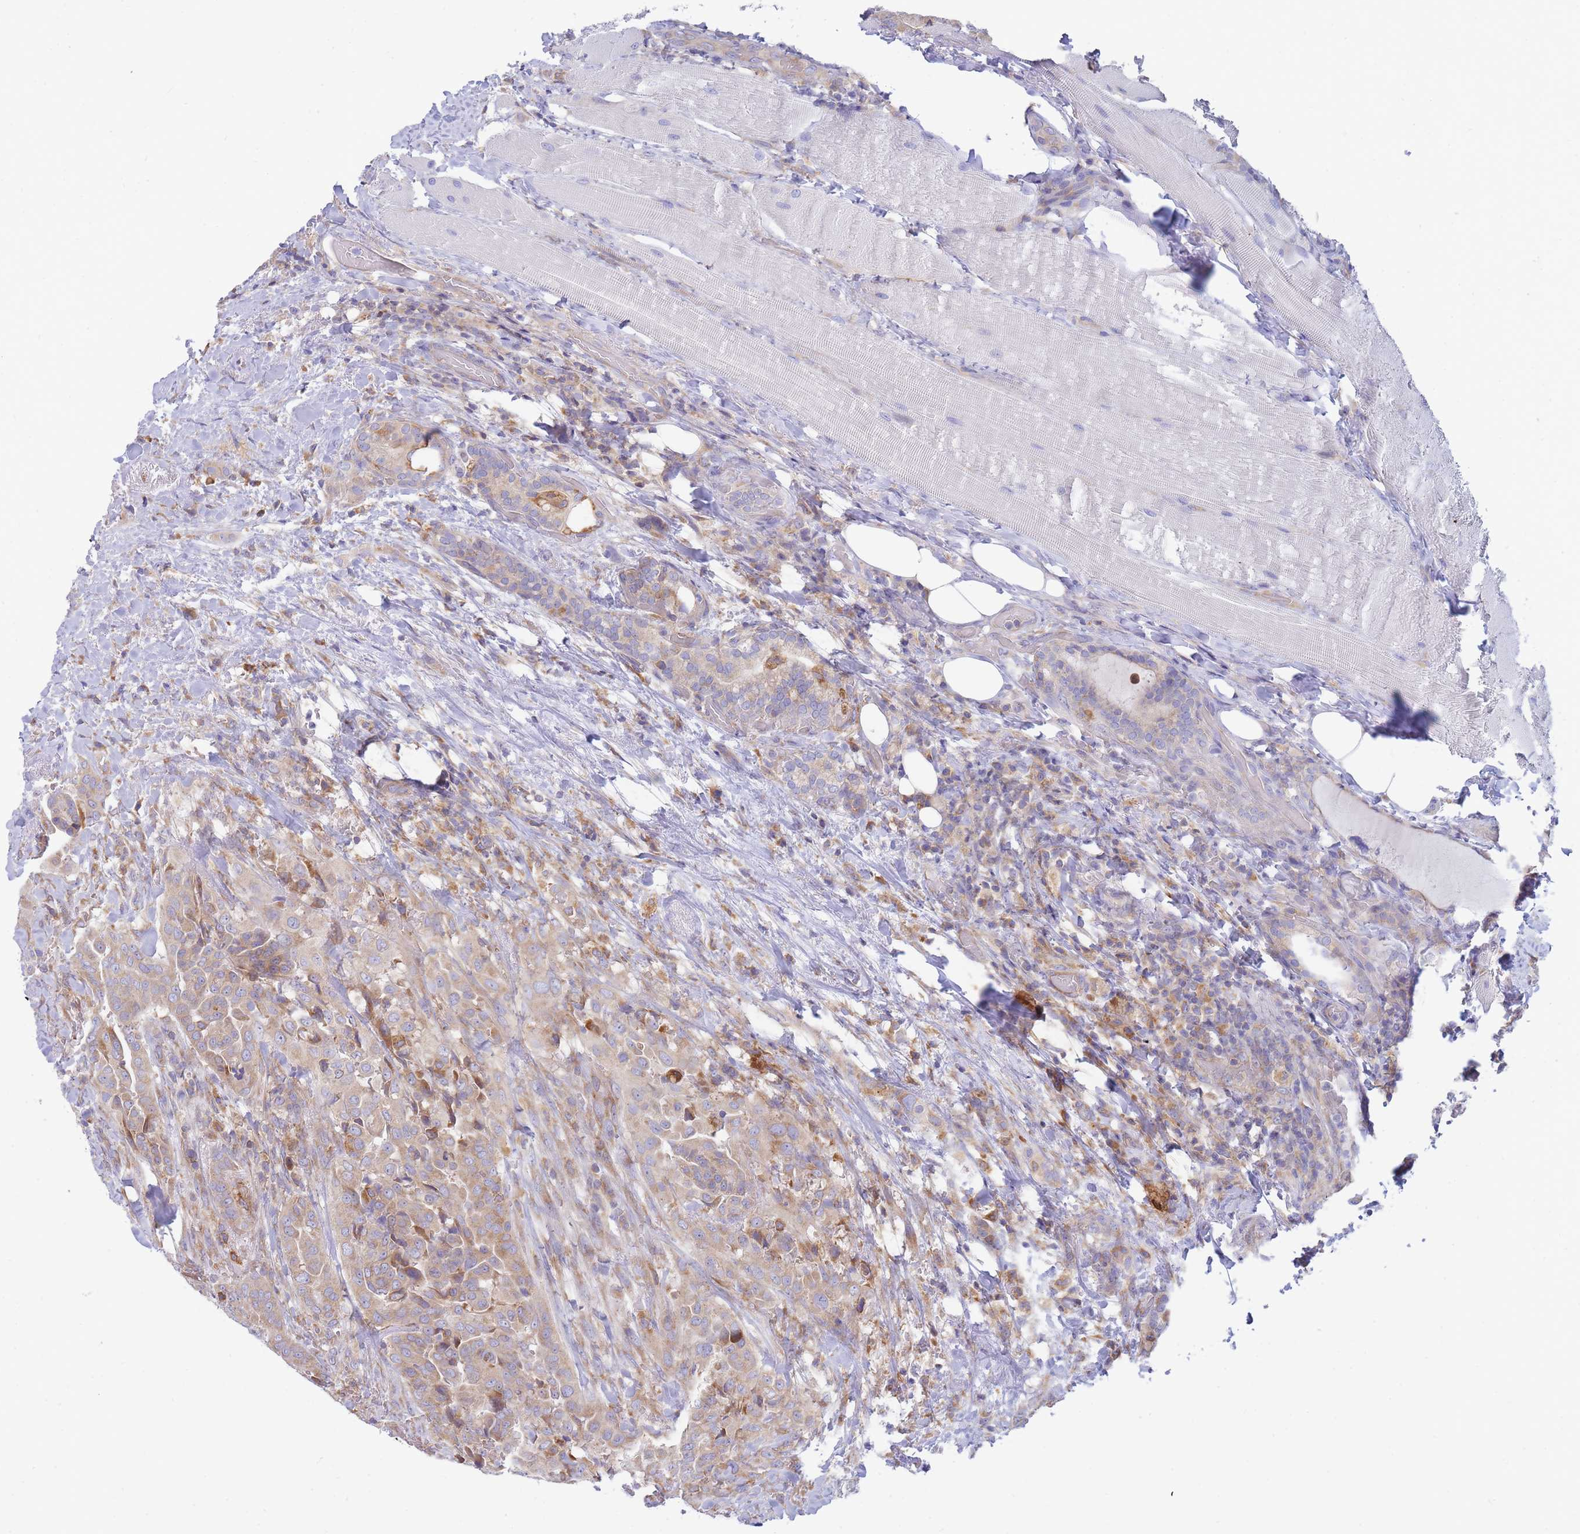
{"staining": {"intensity": "weak", "quantity": ">75%", "location": "cytoplasmic/membranous"}, "tissue": "thyroid cancer", "cell_type": "Tumor cells", "image_type": "cancer", "snomed": [{"axis": "morphology", "description": "Papillary adenocarcinoma, NOS"}, {"axis": "topography", "description": "Thyroid gland"}], "caption": "Human thyroid cancer (papillary adenocarcinoma) stained with a protein marker exhibits weak staining in tumor cells.", "gene": "SH2B2", "patient": {"sex": "male", "age": 61}}